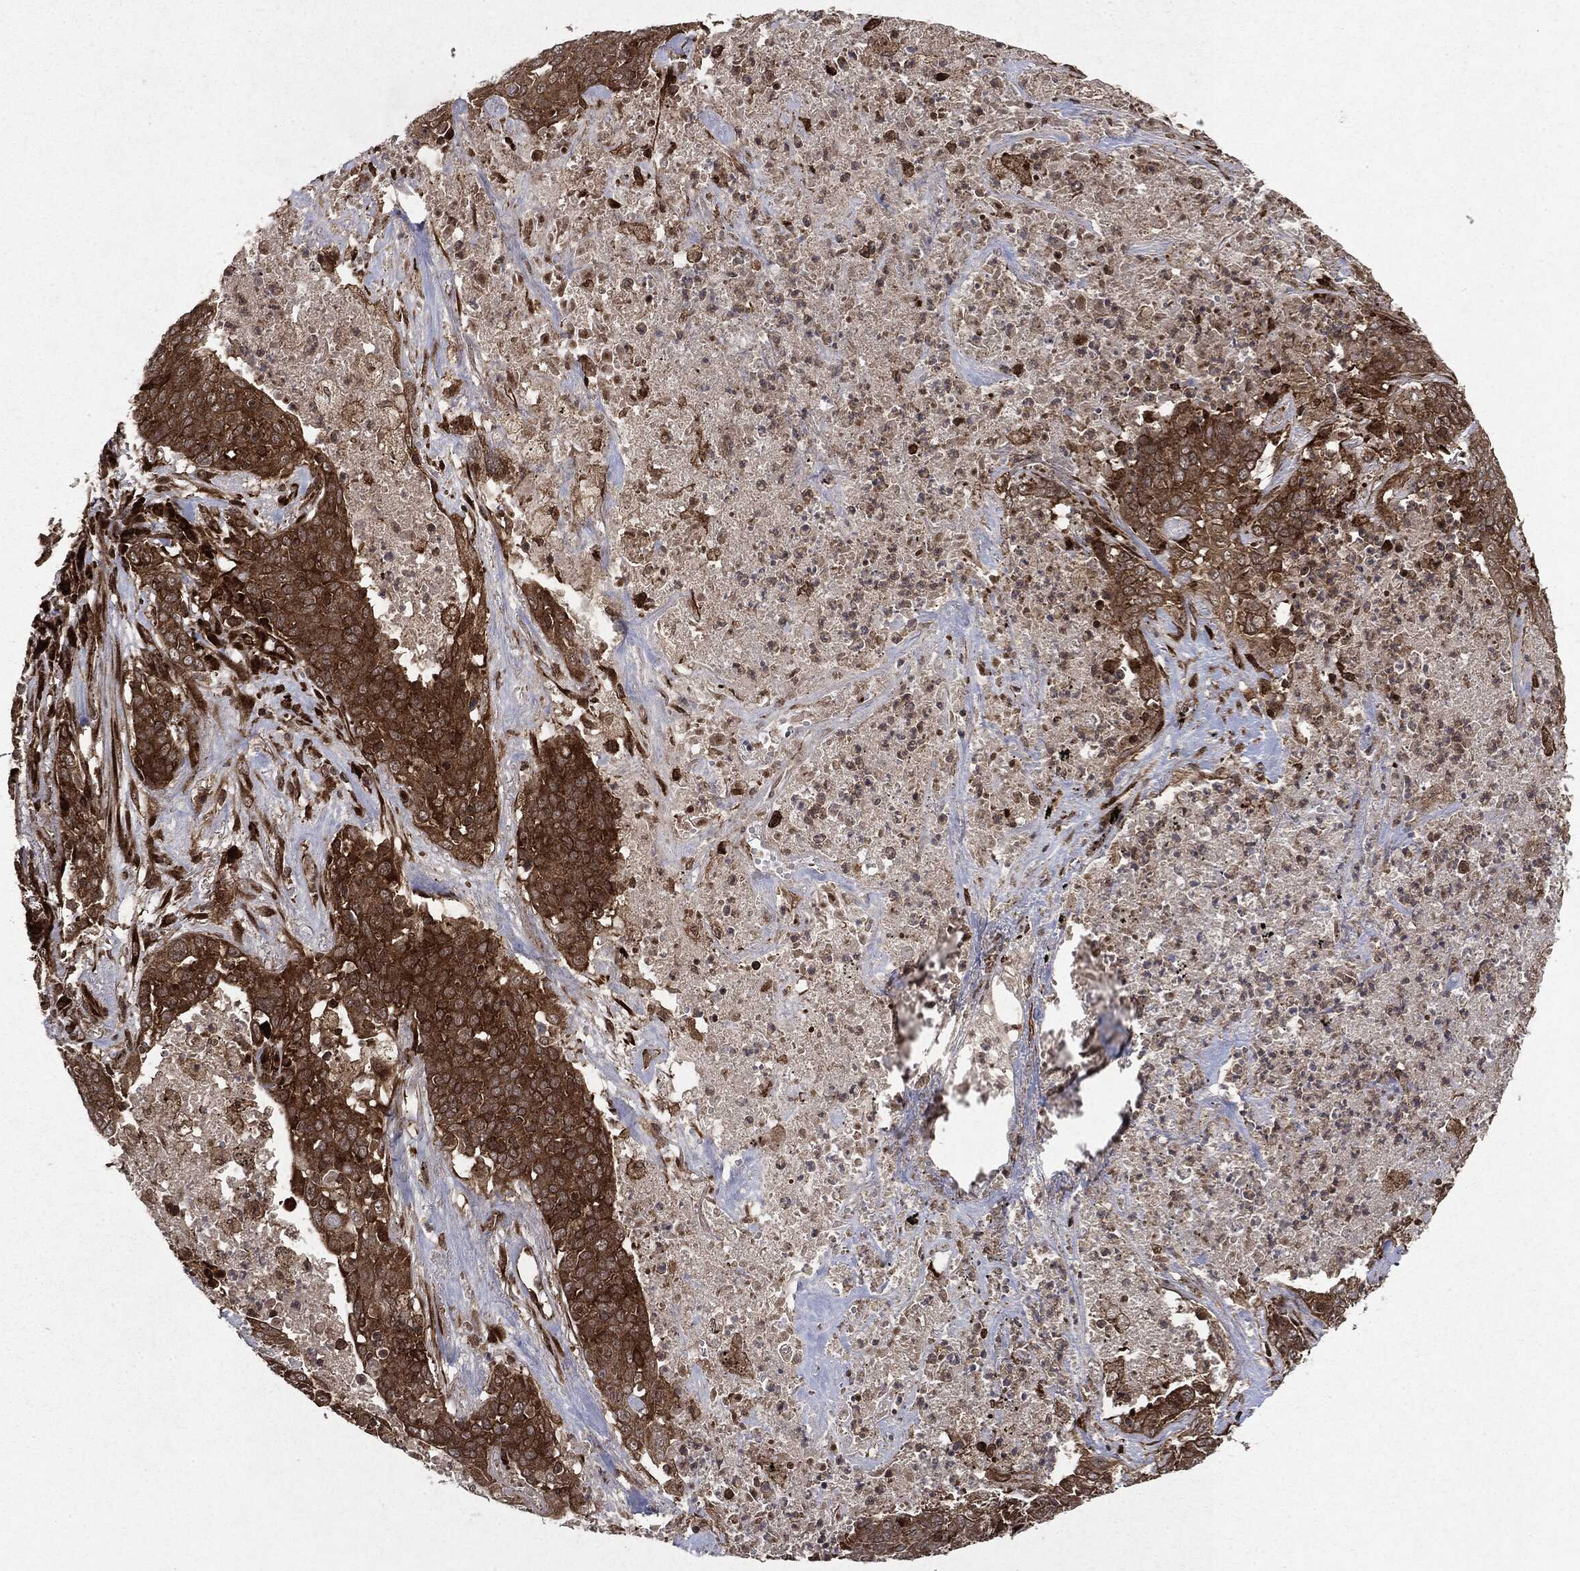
{"staining": {"intensity": "moderate", "quantity": ">75%", "location": "cytoplasmic/membranous"}, "tissue": "lung cancer", "cell_type": "Tumor cells", "image_type": "cancer", "snomed": [{"axis": "morphology", "description": "Squamous cell carcinoma, NOS"}, {"axis": "topography", "description": "Lung"}], "caption": "There is medium levels of moderate cytoplasmic/membranous positivity in tumor cells of squamous cell carcinoma (lung), as demonstrated by immunohistochemical staining (brown color).", "gene": "OTUB1", "patient": {"sex": "male", "age": 82}}